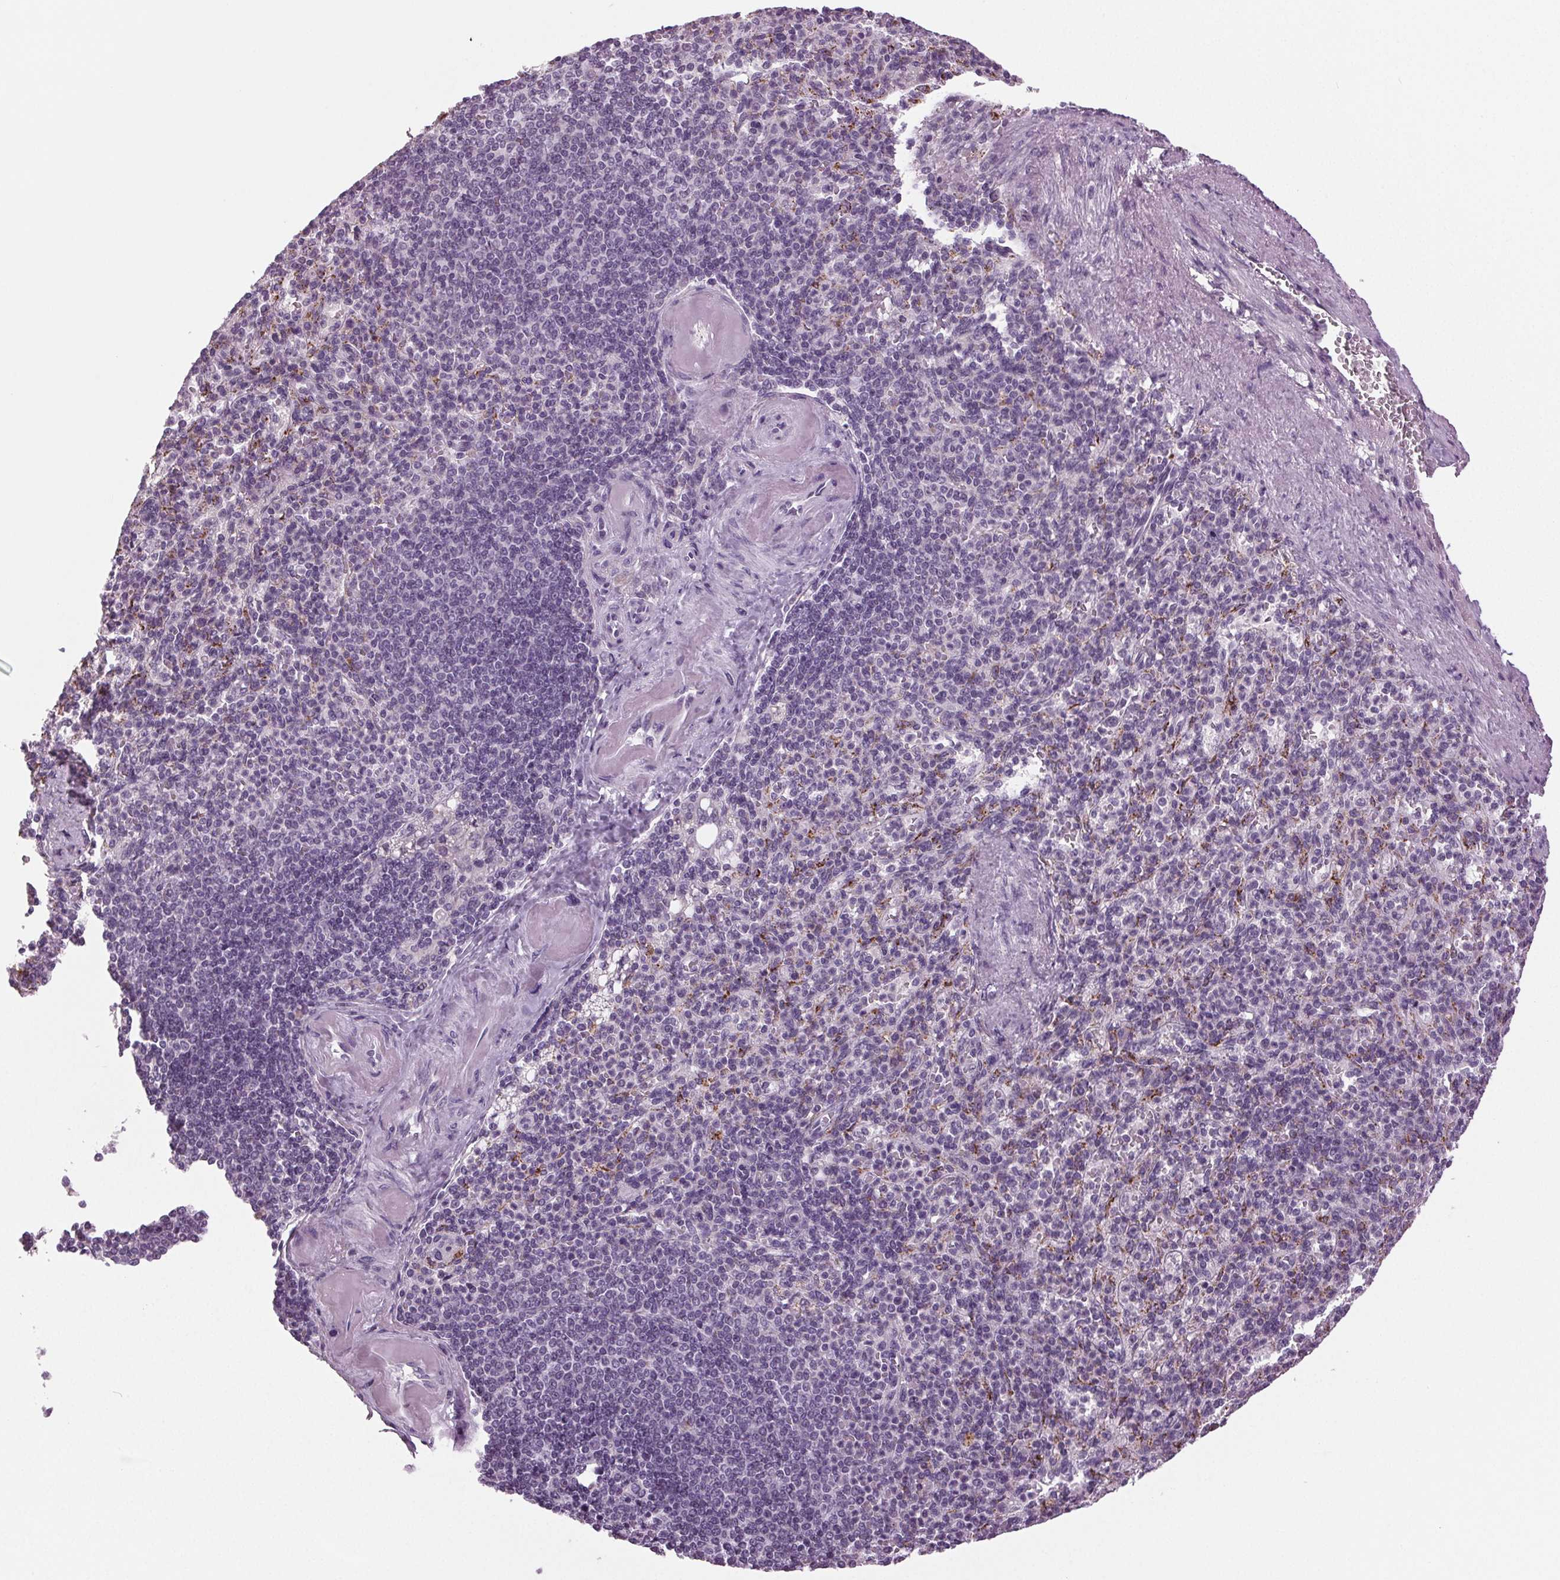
{"staining": {"intensity": "negative", "quantity": "none", "location": "none"}, "tissue": "spleen", "cell_type": "Cells in red pulp", "image_type": "normal", "snomed": [{"axis": "morphology", "description": "Normal tissue, NOS"}, {"axis": "topography", "description": "Spleen"}], "caption": "Immunohistochemical staining of normal human spleen demonstrates no significant expression in cells in red pulp.", "gene": "DNAH12", "patient": {"sex": "female", "age": 74}}